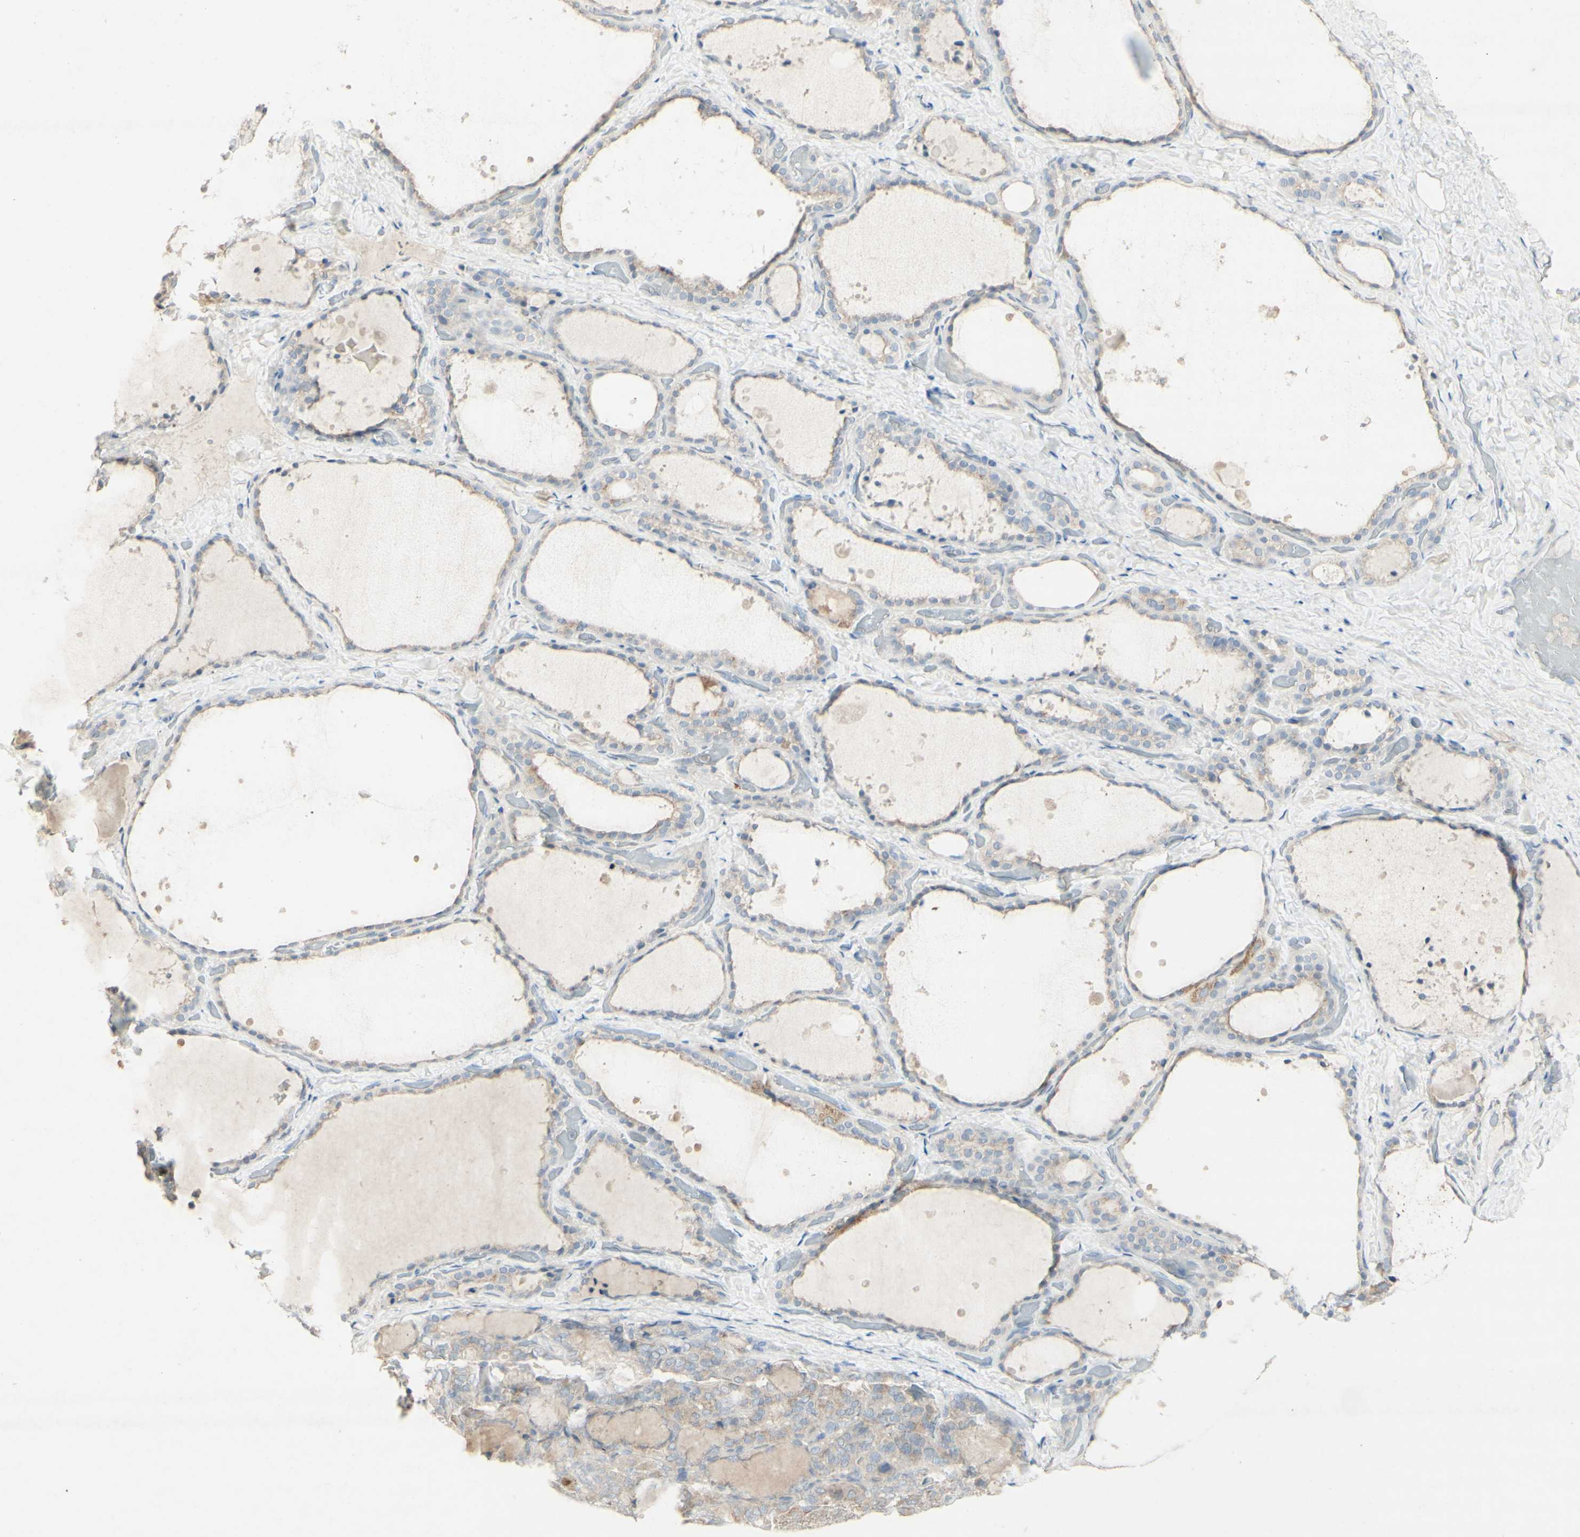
{"staining": {"intensity": "weak", "quantity": "25%-75%", "location": "cytoplasmic/membranous"}, "tissue": "thyroid gland", "cell_type": "Glandular cells", "image_type": "normal", "snomed": [{"axis": "morphology", "description": "Normal tissue, NOS"}, {"axis": "topography", "description": "Thyroid gland"}], "caption": "A brown stain labels weak cytoplasmic/membranous staining of a protein in glandular cells of unremarkable thyroid gland. (DAB (3,3'-diaminobenzidine) = brown stain, brightfield microscopy at high magnification).", "gene": "ATP6V1B1", "patient": {"sex": "female", "age": 44}}